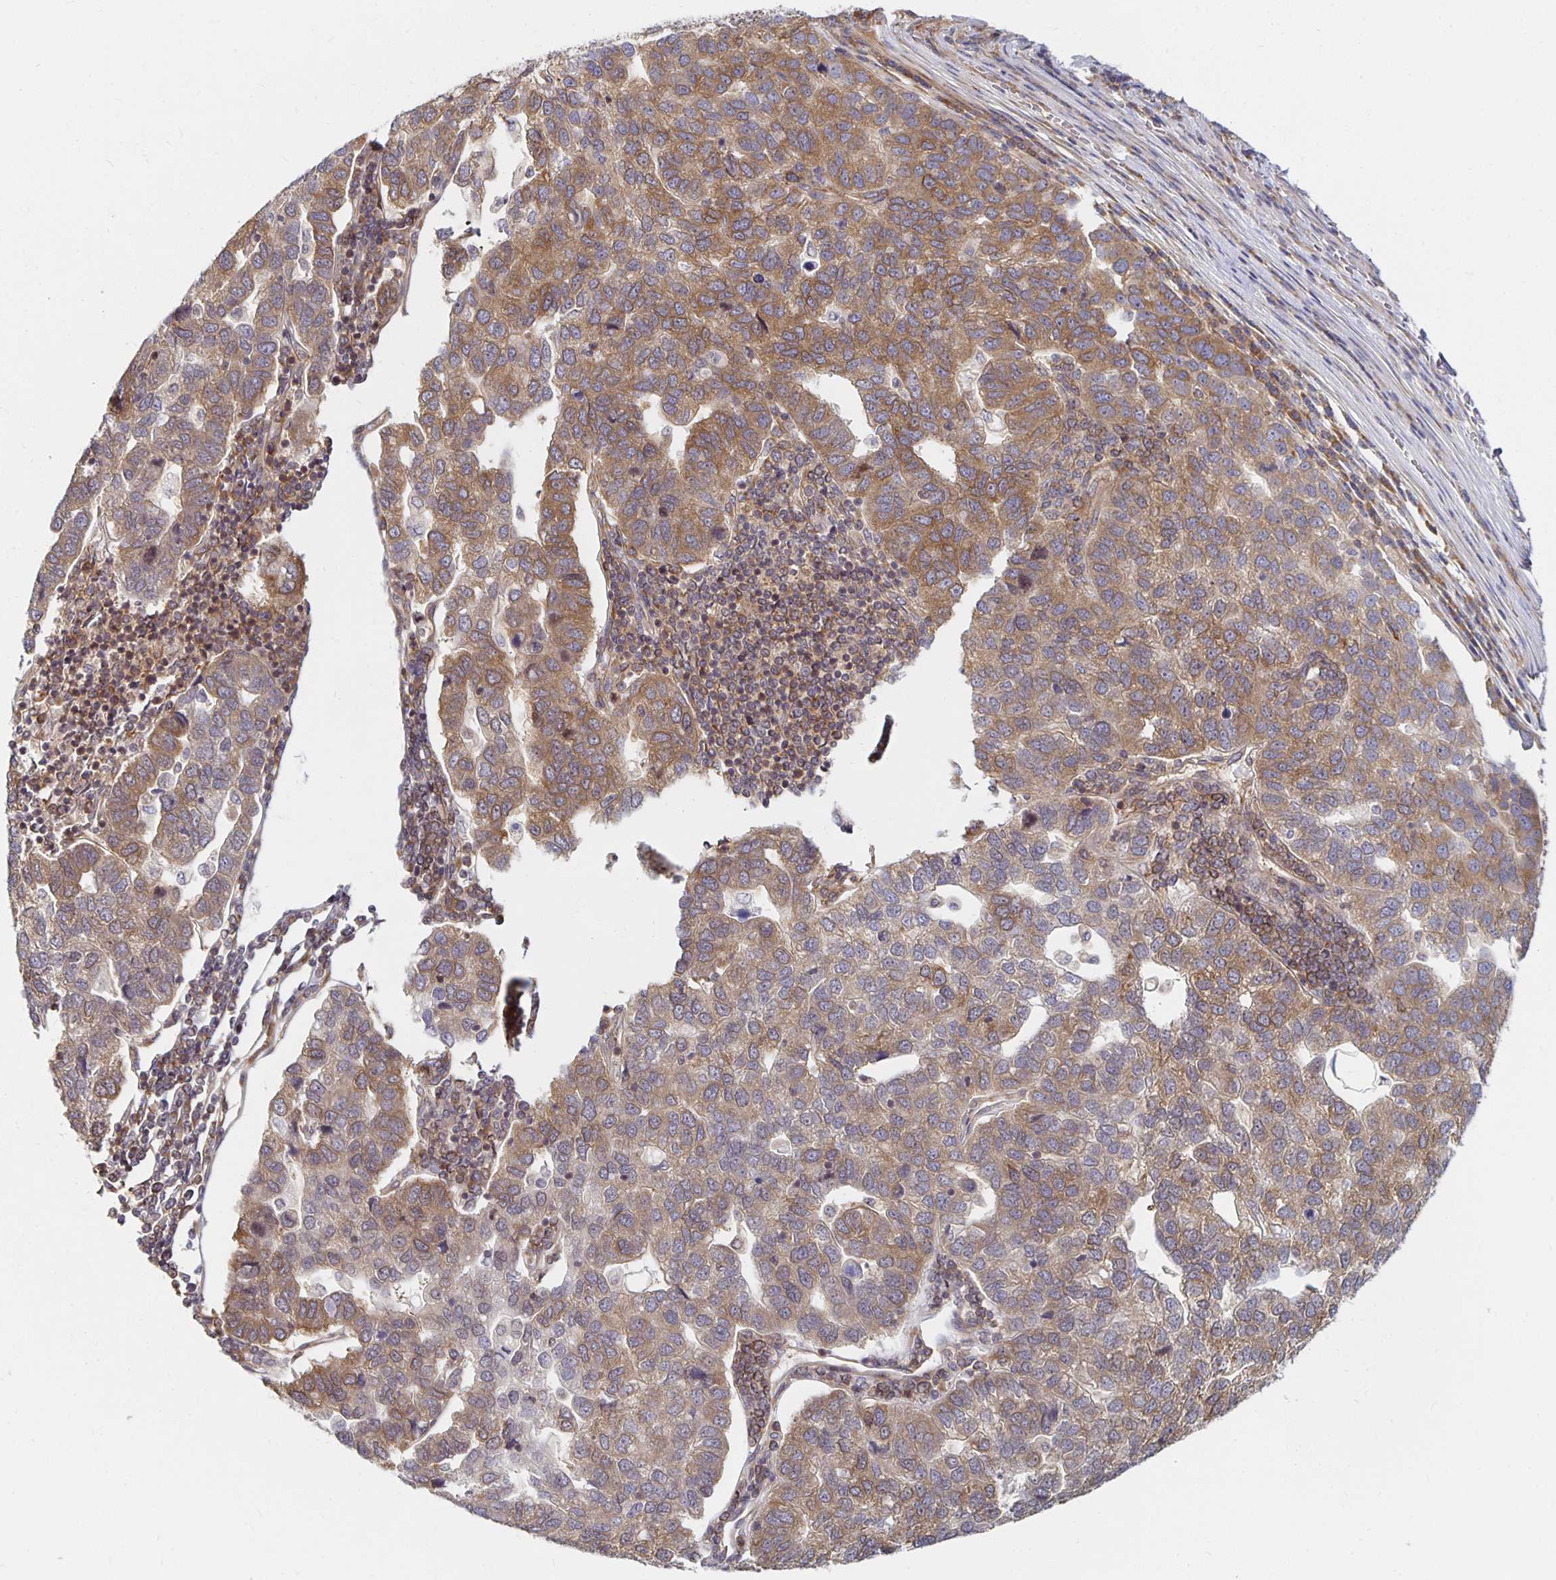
{"staining": {"intensity": "moderate", "quantity": "25%-75%", "location": "cytoplasmic/membranous"}, "tissue": "pancreatic cancer", "cell_type": "Tumor cells", "image_type": "cancer", "snomed": [{"axis": "morphology", "description": "Adenocarcinoma, NOS"}, {"axis": "topography", "description": "Pancreas"}], "caption": "The image shows a brown stain indicating the presence of a protein in the cytoplasmic/membranous of tumor cells in pancreatic cancer (adenocarcinoma).", "gene": "PDAP1", "patient": {"sex": "female", "age": 61}}